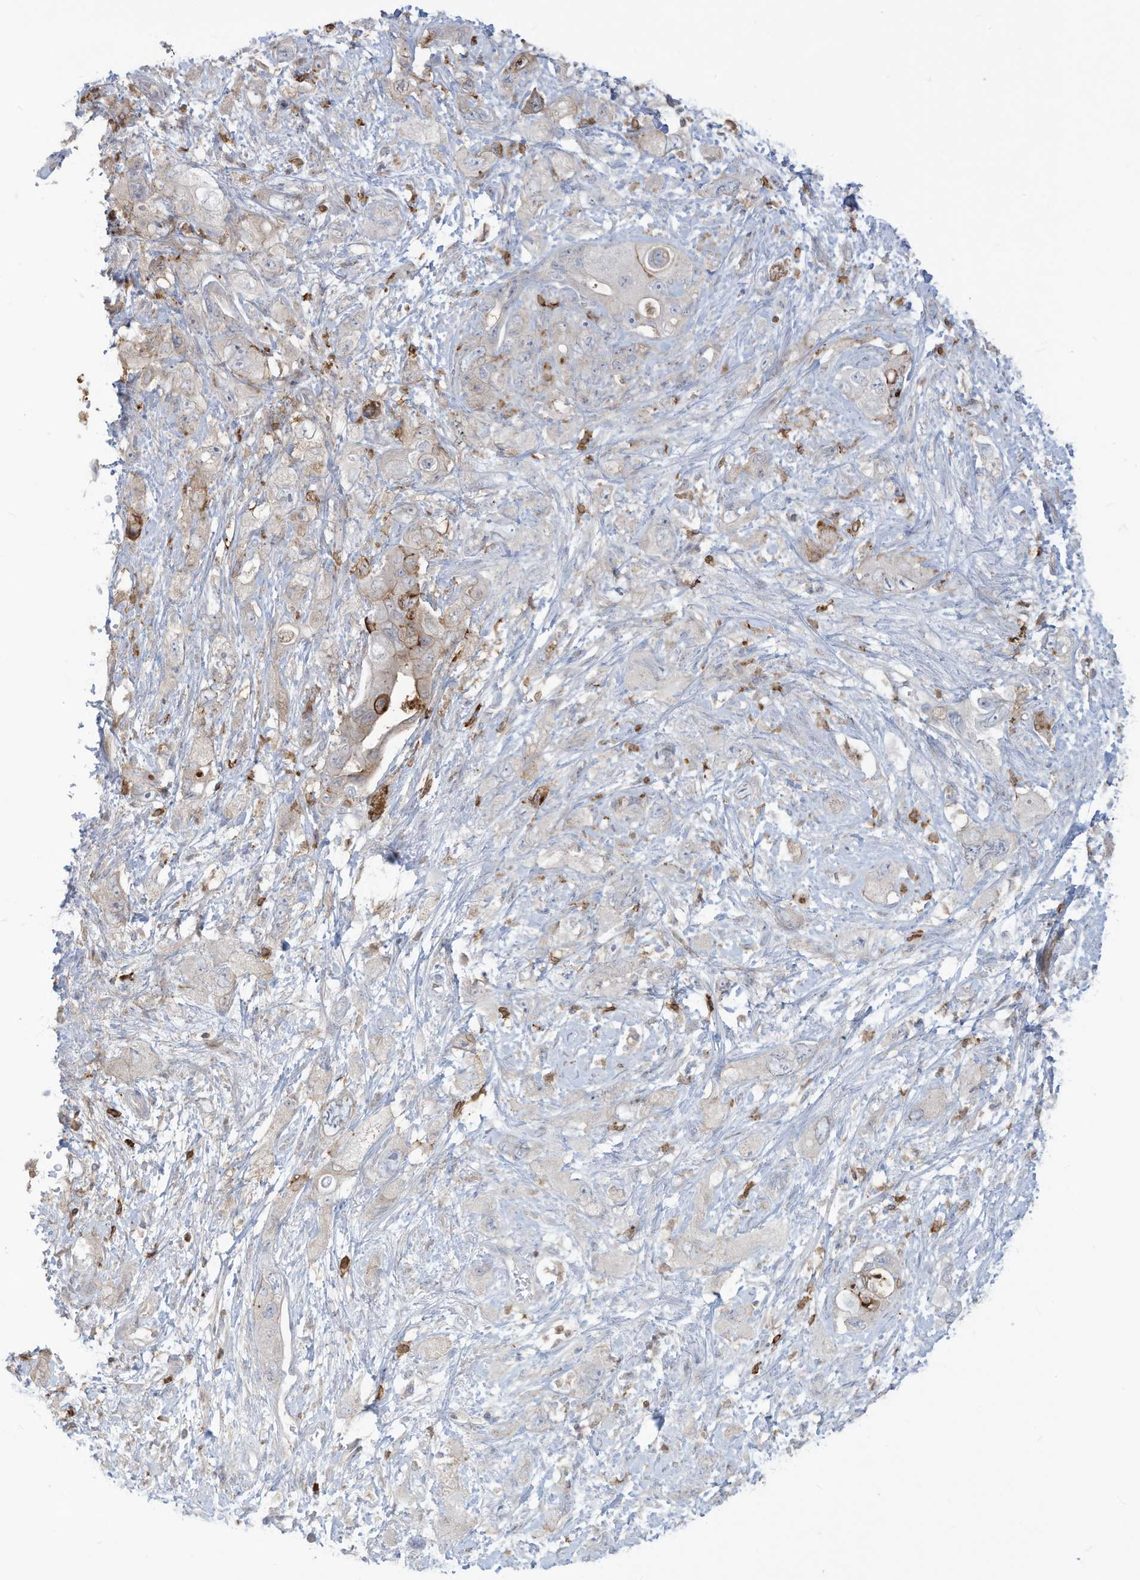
{"staining": {"intensity": "negative", "quantity": "none", "location": "none"}, "tissue": "pancreatic cancer", "cell_type": "Tumor cells", "image_type": "cancer", "snomed": [{"axis": "morphology", "description": "Adenocarcinoma, NOS"}, {"axis": "topography", "description": "Pancreas"}], "caption": "Tumor cells are negative for brown protein staining in pancreatic cancer (adenocarcinoma).", "gene": "NOTO", "patient": {"sex": "female", "age": 73}}